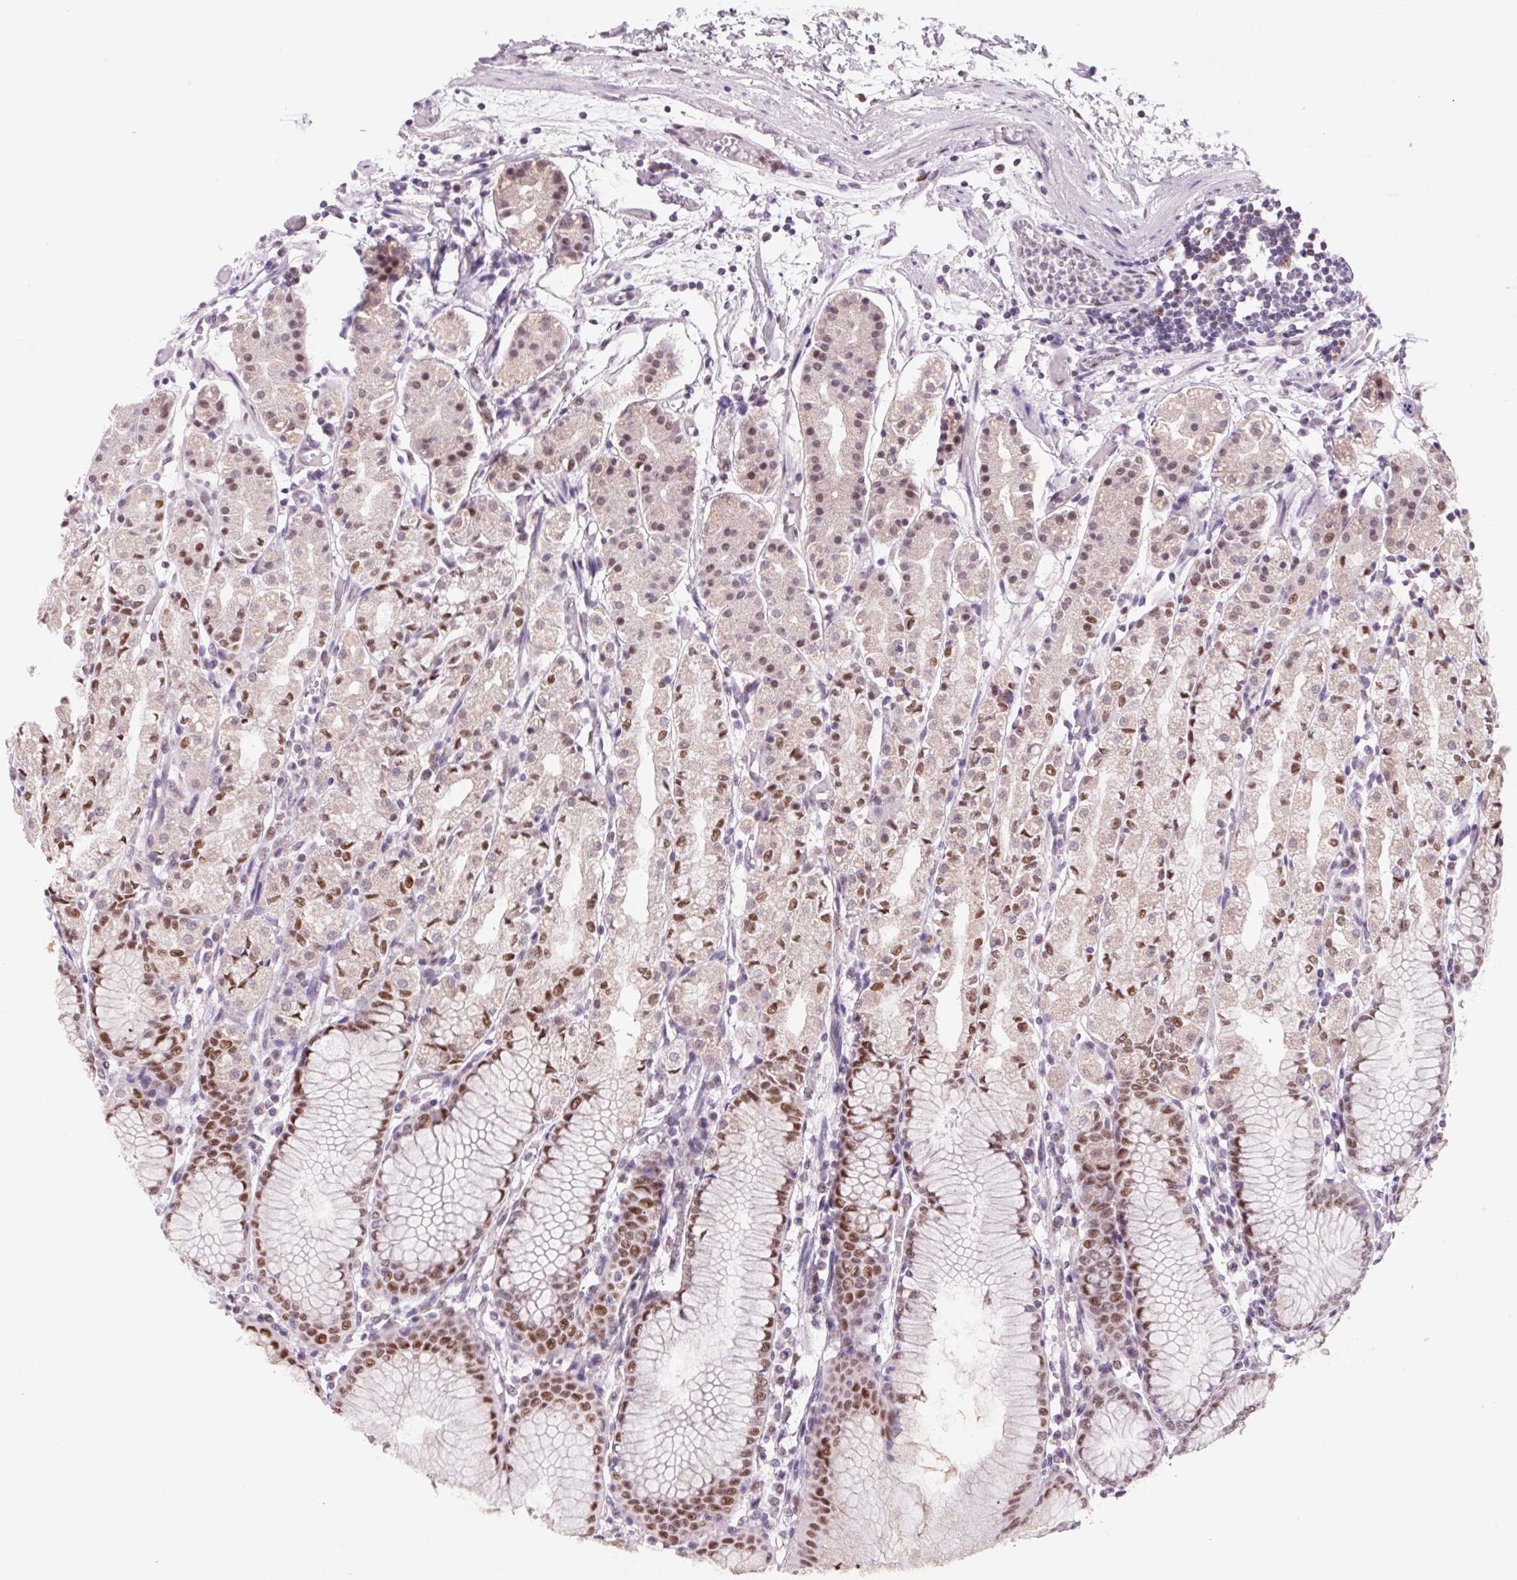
{"staining": {"intensity": "moderate", "quantity": "<25%", "location": "nuclear"}, "tissue": "stomach", "cell_type": "Glandular cells", "image_type": "normal", "snomed": [{"axis": "morphology", "description": "Normal tissue, NOS"}, {"axis": "topography", "description": "Stomach"}], "caption": "About <25% of glandular cells in unremarkable human stomach demonstrate moderate nuclear protein positivity as visualized by brown immunohistochemical staining.", "gene": "DPPA5", "patient": {"sex": "female", "age": 57}}